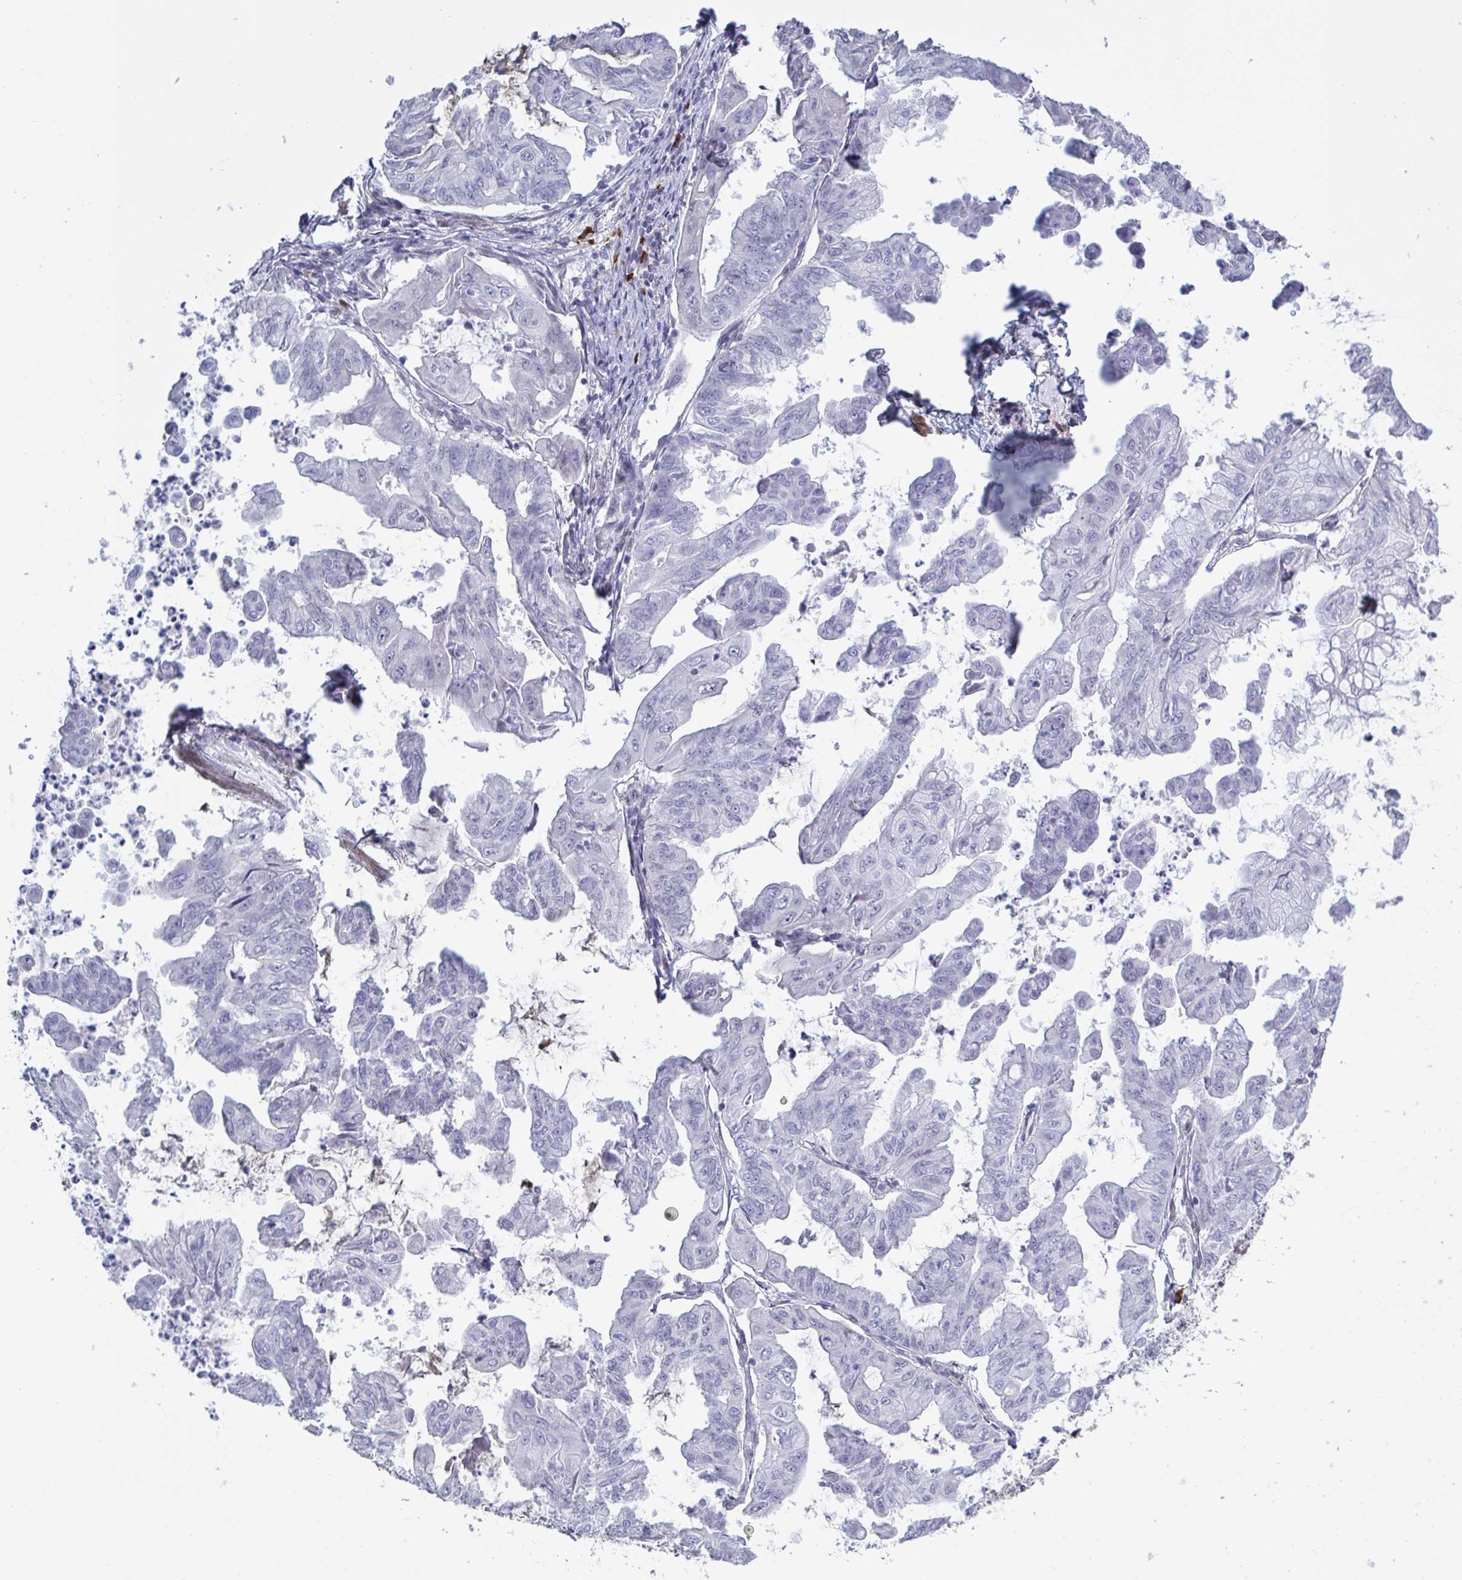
{"staining": {"intensity": "weak", "quantity": "<25%", "location": "nuclear"}, "tissue": "stomach cancer", "cell_type": "Tumor cells", "image_type": "cancer", "snomed": [{"axis": "morphology", "description": "Adenocarcinoma, NOS"}, {"axis": "topography", "description": "Stomach, upper"}], "caption": "This image is of adenocarcinoma (stomach) stained with immunohistochemistry to label a protein in brown with the nuclei are counter-stained blue. There is no positivity in tumor cells.", "gene": "BCL7B", "patient": {"sex": "male", "age": 80}}